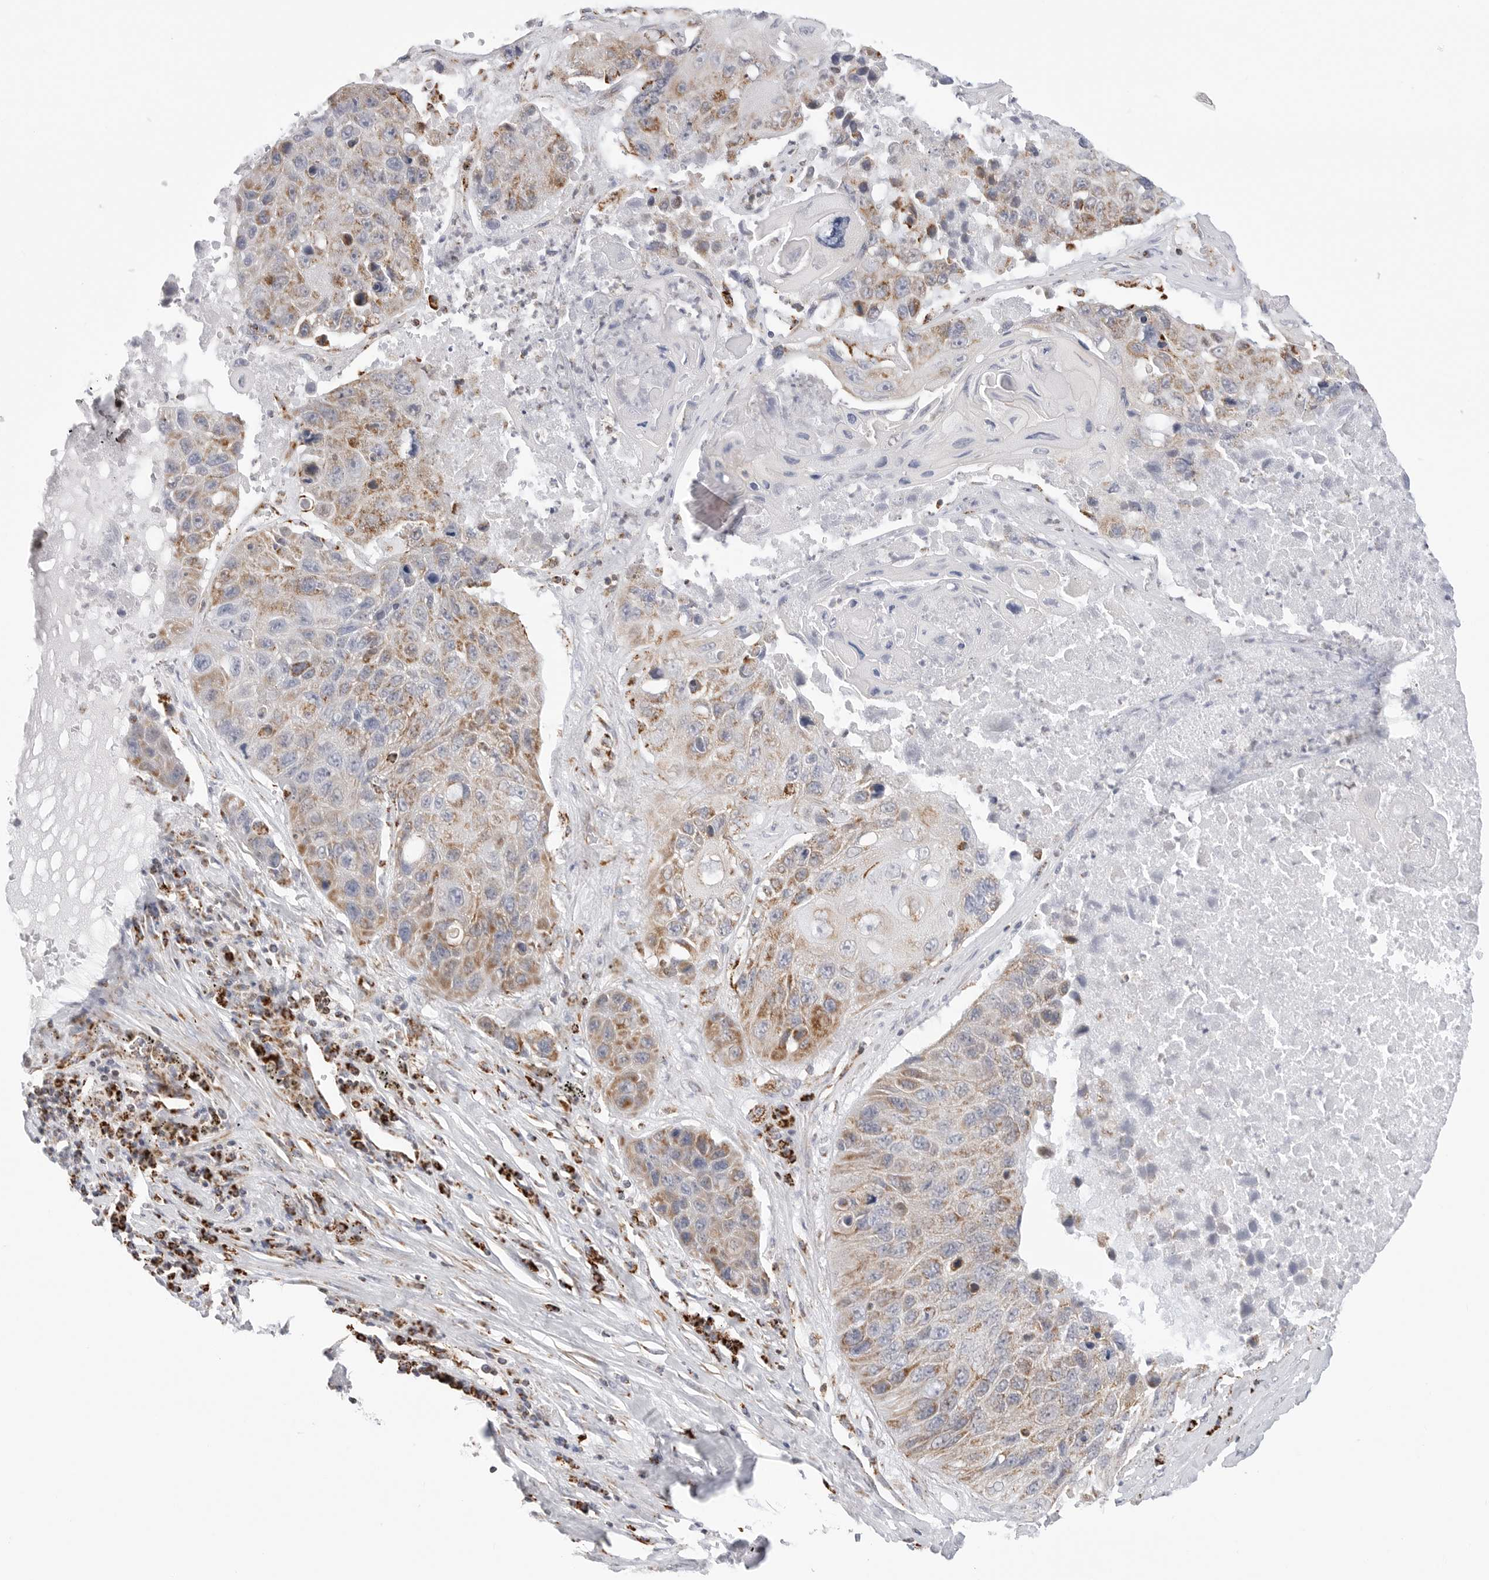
{"staining": {"intensity": "moderate", "quantity": "<25%", "location": "cytoplasmic/membranous"}, "tissue": "lung cancer", "cell_type": "Tumor cells", "image_type": "cancer", "snomed": [{"axis": "morphology", "description": "Squamous cell carcinoma, NOS"}, {"axis": "topography", "description": "Lung"}], "caption": "This histopathology image reveals immunohistochemistry staining of human lung cancer (squamous cell carcinoma), with low moderate cytoplasmic/membranous expression in about <25% of tumor cells.", "gene": "ATP5IF1", "patient": {"sex": "male", "age": 61}}